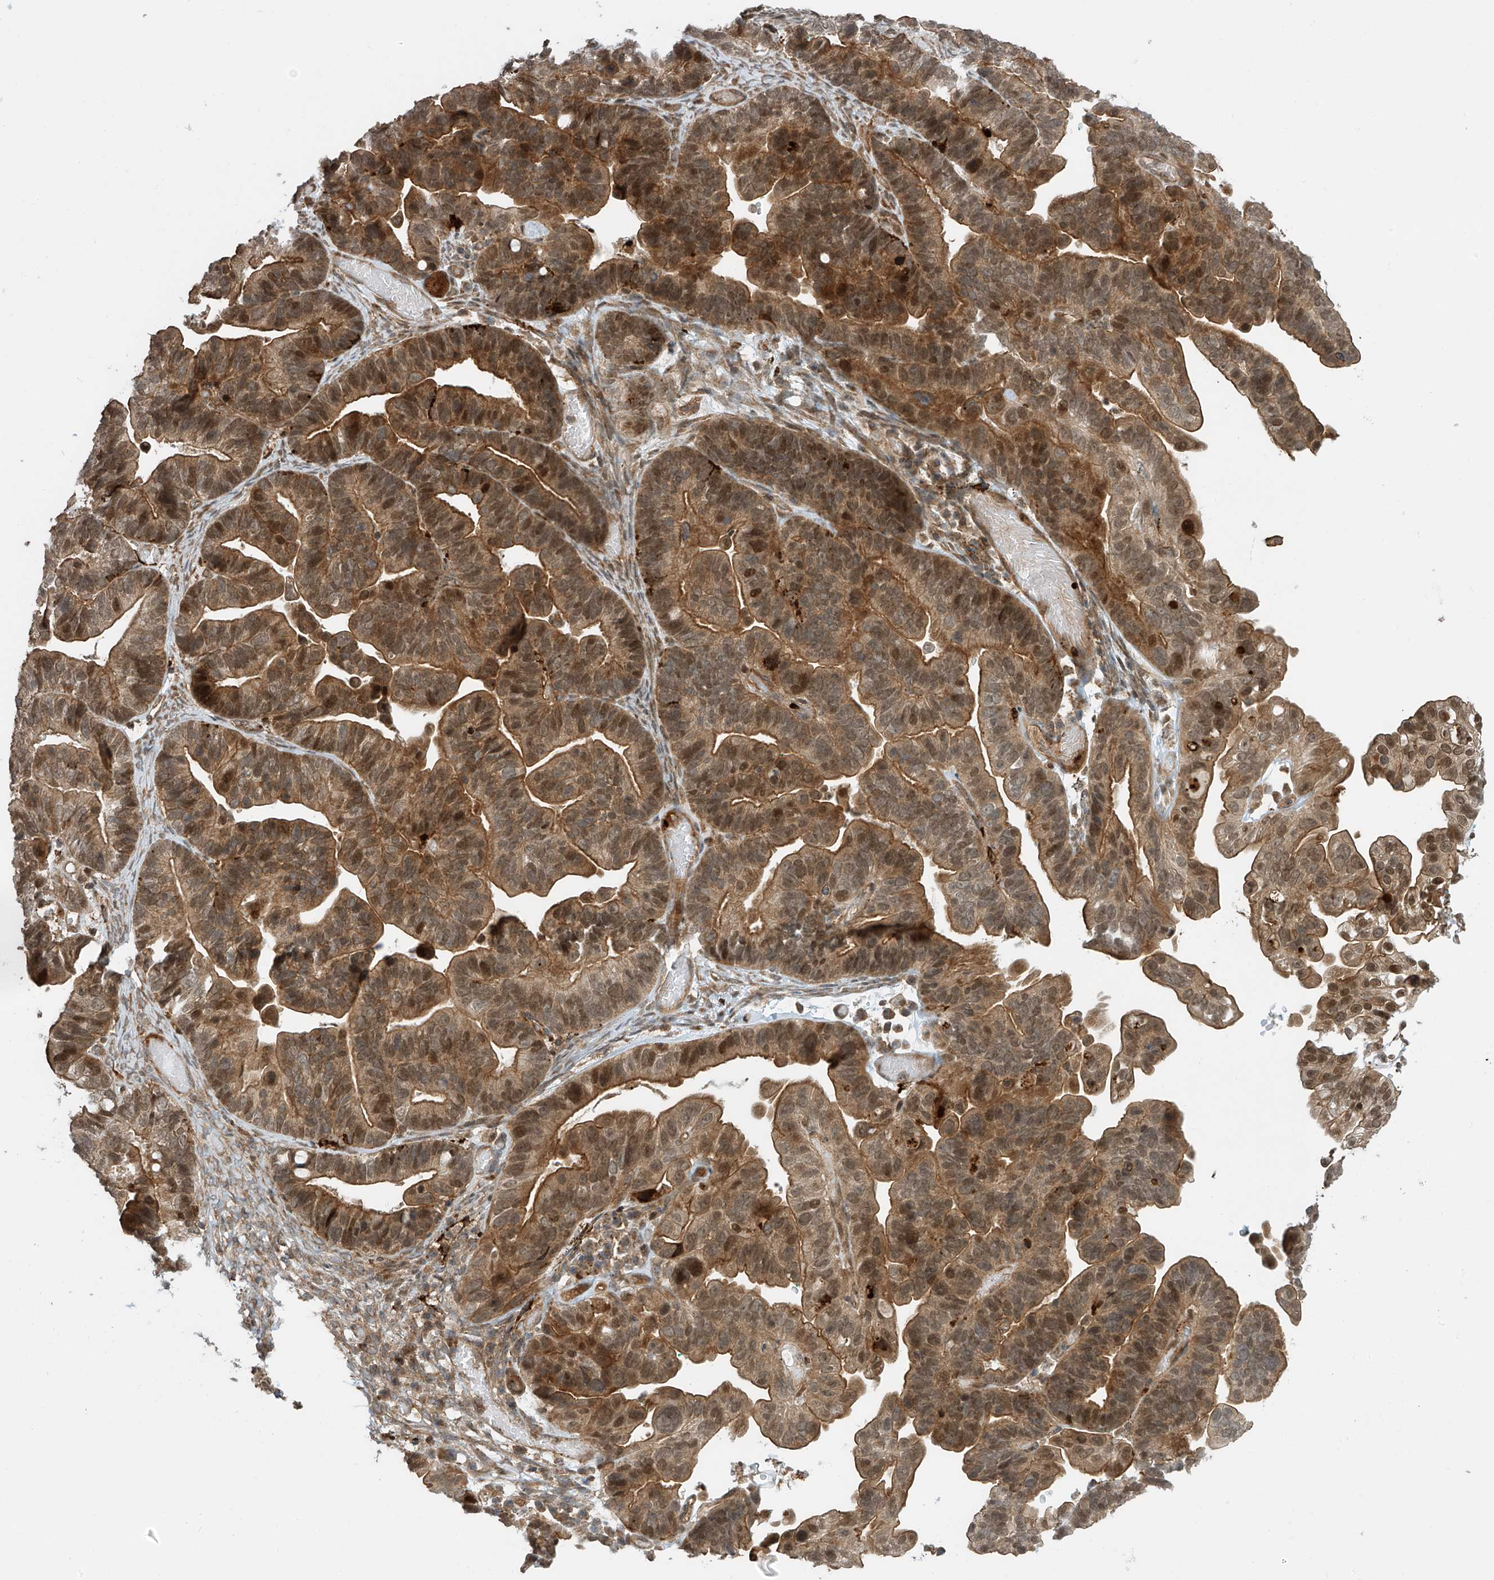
{"staining": {"intensity": "moderate", "quantity": ">75%", "location": "cytoplasmic/membranous,nuclear"}, "tissue": "ovarian cancer", "cell_type": "Tumor cells", "image_type": "cancer", "snomed": [{"axis": "morphology", "description": "Cystadenocarcinoma, serous, NOS"}, {"axis": "topography", "description": "Ovary"}], "caption": "Tumor cells reveal moderate cytoplasmic/membranous and nuclear staining in about >75% of cells in ovarian cancer (serous cystadenocarcinoma).", "gene": "ATAD2B", "patient": {"sex": "female", "age": 56}}